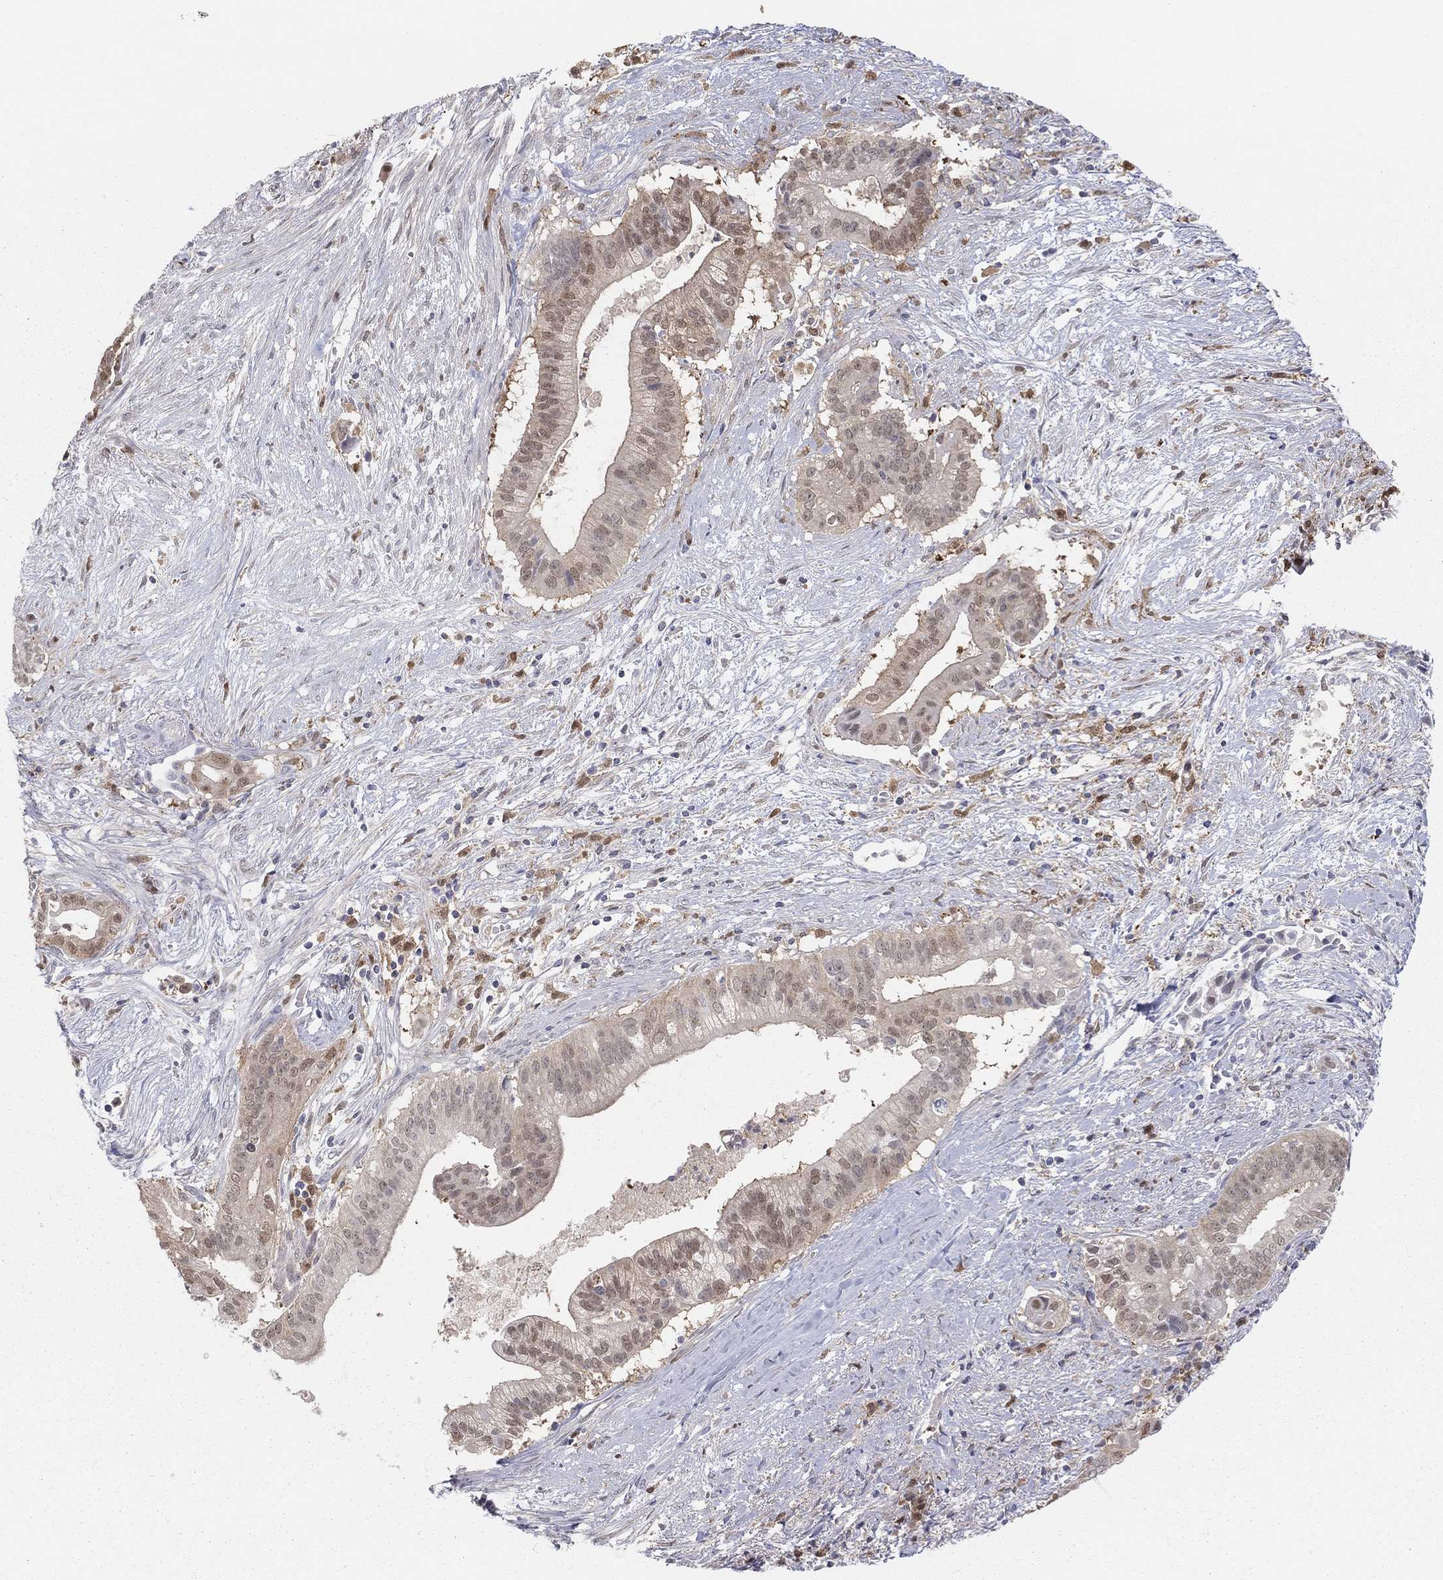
{"staining": {"intensity": "moderate", "quantity": "25%-75%", "location": "cytoplasmic/membranous,nuclear"}, "tissue": "pancreatic cancer", "cell_type": "Tumor cells", "image_type": "cancer", "snomed": [{"axis": "morphology", "description": "Adenocarcinoma, NOS"}, {"axis": "topography", "description": "Pancreas"}], "caption": "Protein staining by IHC demonstrates moderate cytoplasmic/membranous and nuclear staining in about 25%-75% of tumor cells in pancreatic adenocarcinoma.", "gene": "PDXK", "patient": {"sex": "male", "age": 61}}